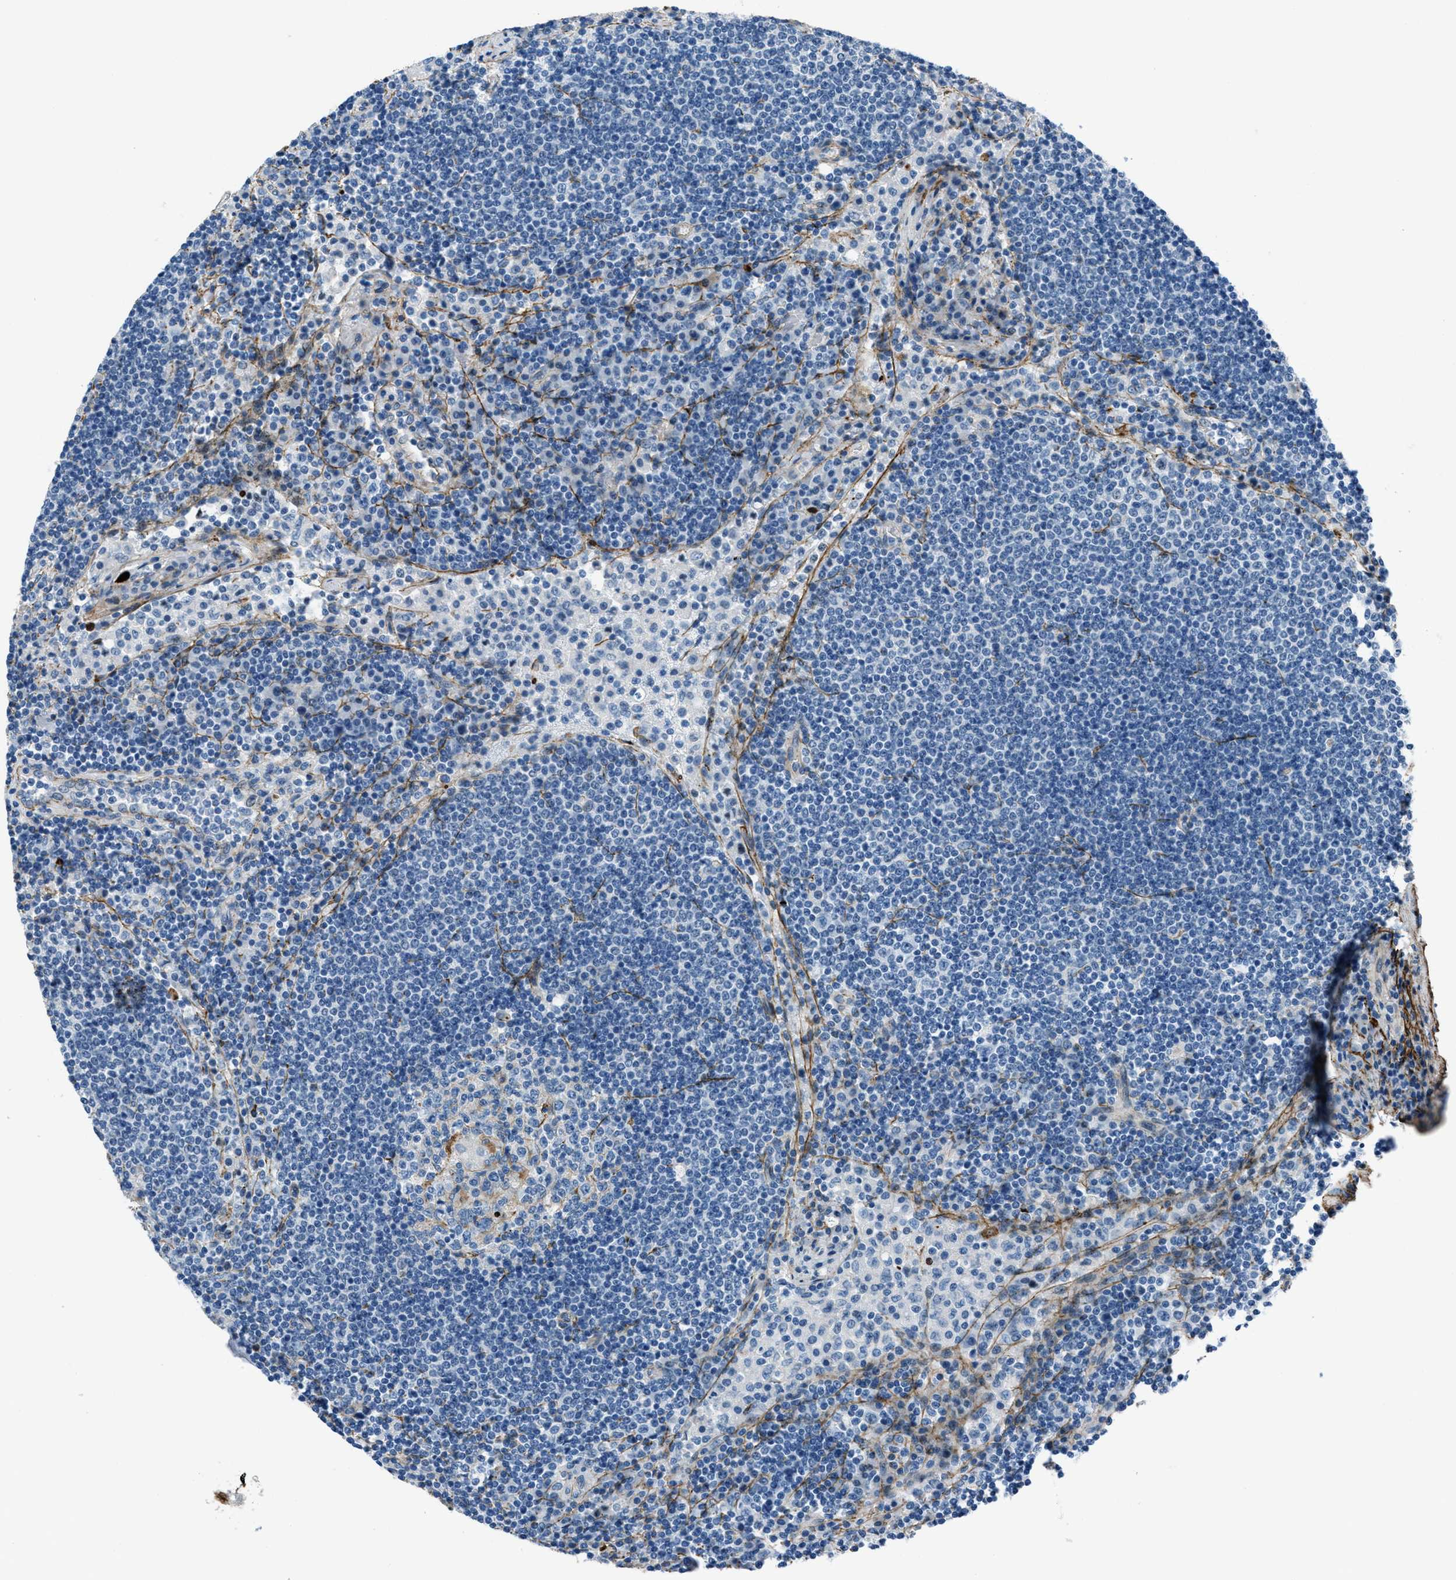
{"staining": {"intensity": "negative", "quantity": "none", "location": "none"}, "tissue": "lymph node", "cell_type": "Germinal center cells", "image_type": "normal", "snomed": [{"axis": "morphology", "description": "Normal tissue, NOS"}, {"axis": "topography", "description": "Lymph node"}], "caption": "Germinal center cells show no significant positivity in benign lymph node. (DAB (3,3'-diaminobenzidine) immunohistochemistry with hematoxylin counter stain).", "gene": "FBN1", "patient": {"sex": "female", "age": 53}}